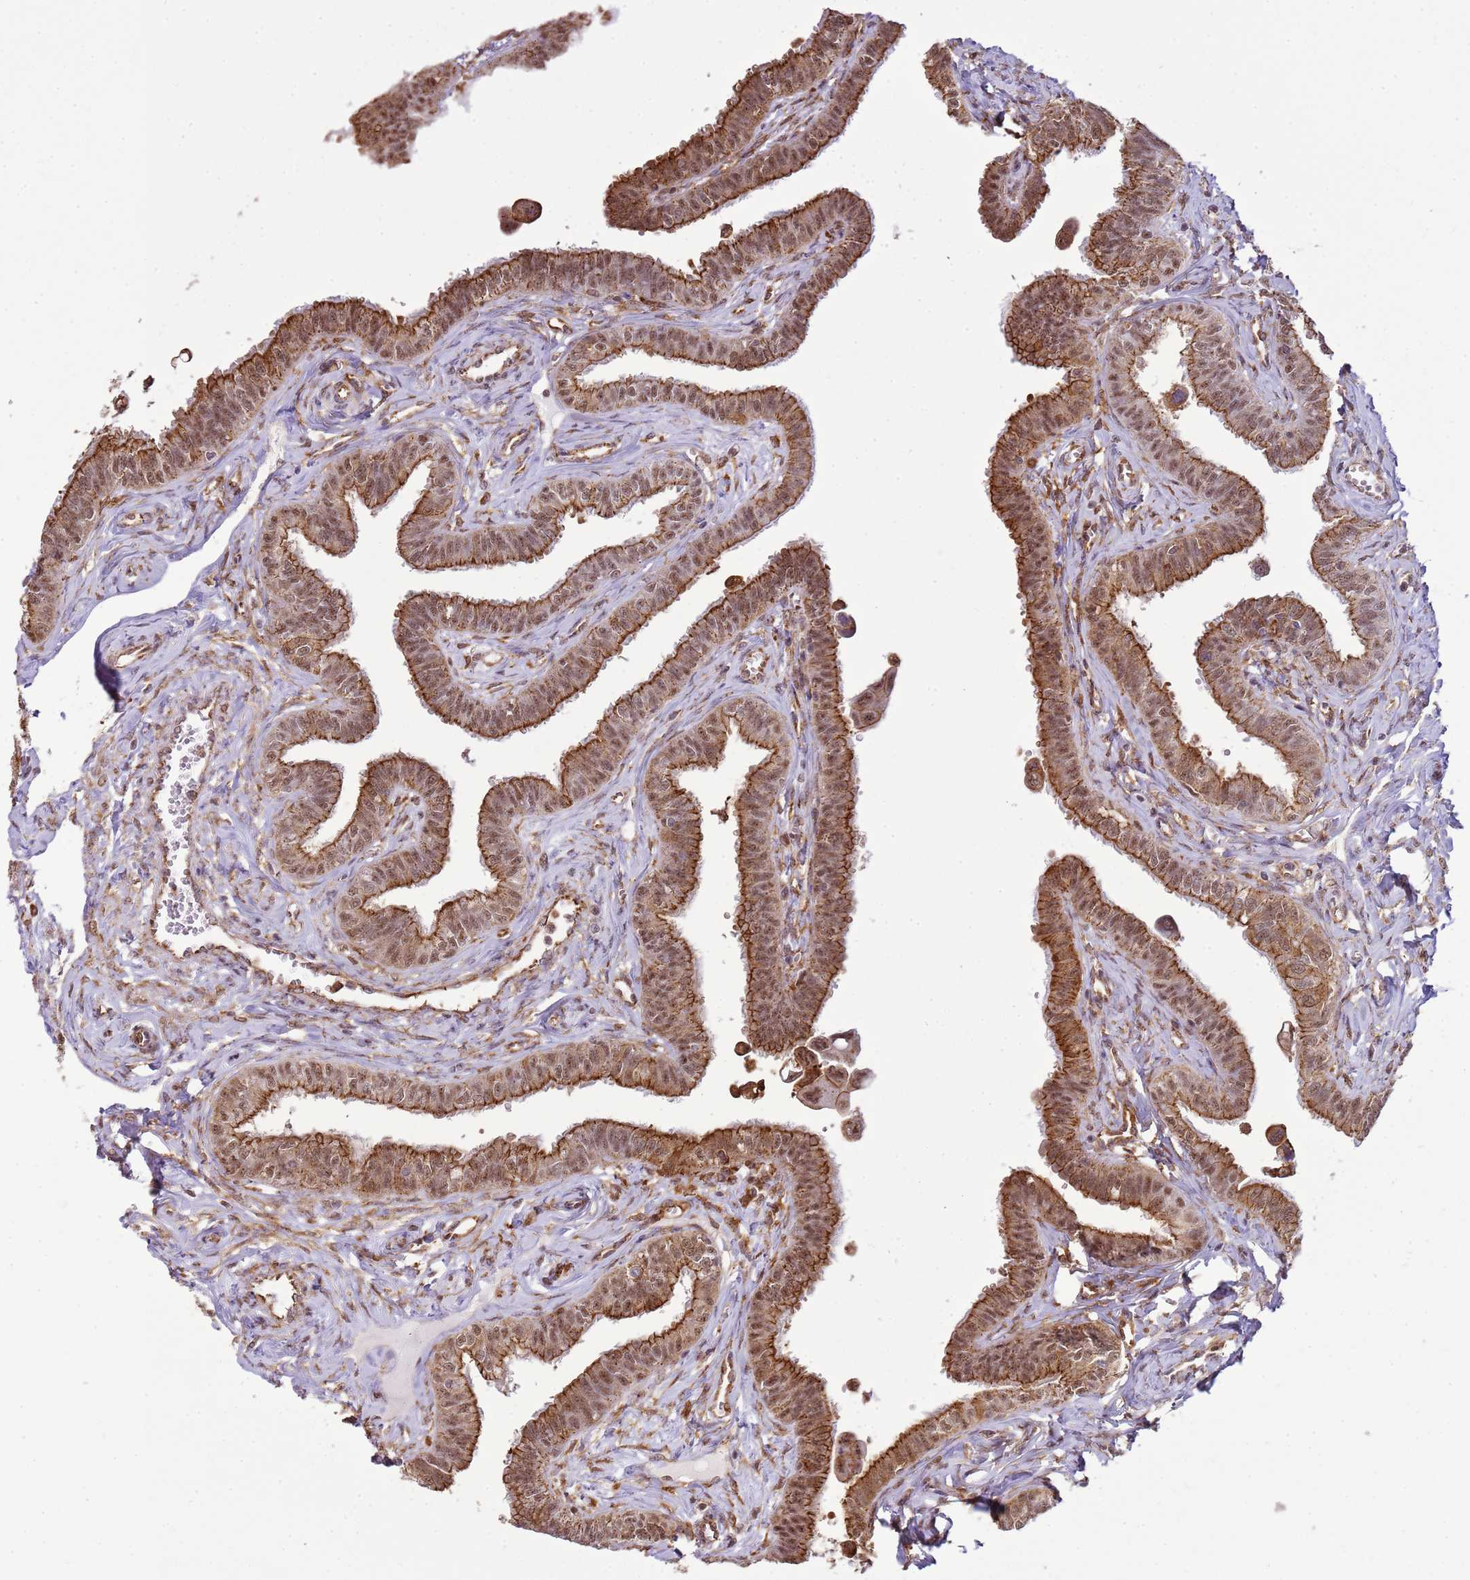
{"staining": {"intensity": "strong", "quantity": ">75%", "location": "cytoplasmic/membranous"}, "tissue": "fallopian tube", "cell_type": "Glandular cells", "image_type": "normal", "snomed": [{"axis": "morphology", "description": "Normal tissue, NOS"}, {"axis": "morphology", "description": "Carcinoma, NOS"}, {"axis": "topography", "description": "Fallopian tube"}, {"axis": "topography", "description": "Ovary"}], "caption": "Immunohistochemical staining of unremarkable human fallopian tube shows strong cytoplasmic/membranous protein staining in approximately >75% of glandular cells. The staining was performed using DAB to visualize the protein expression in brown, while the nuclei were stained in blue with hematoxylin (Magnification: 20x).", "gene": "GABRE", "patient": {"sex": "female", "age": 59}}